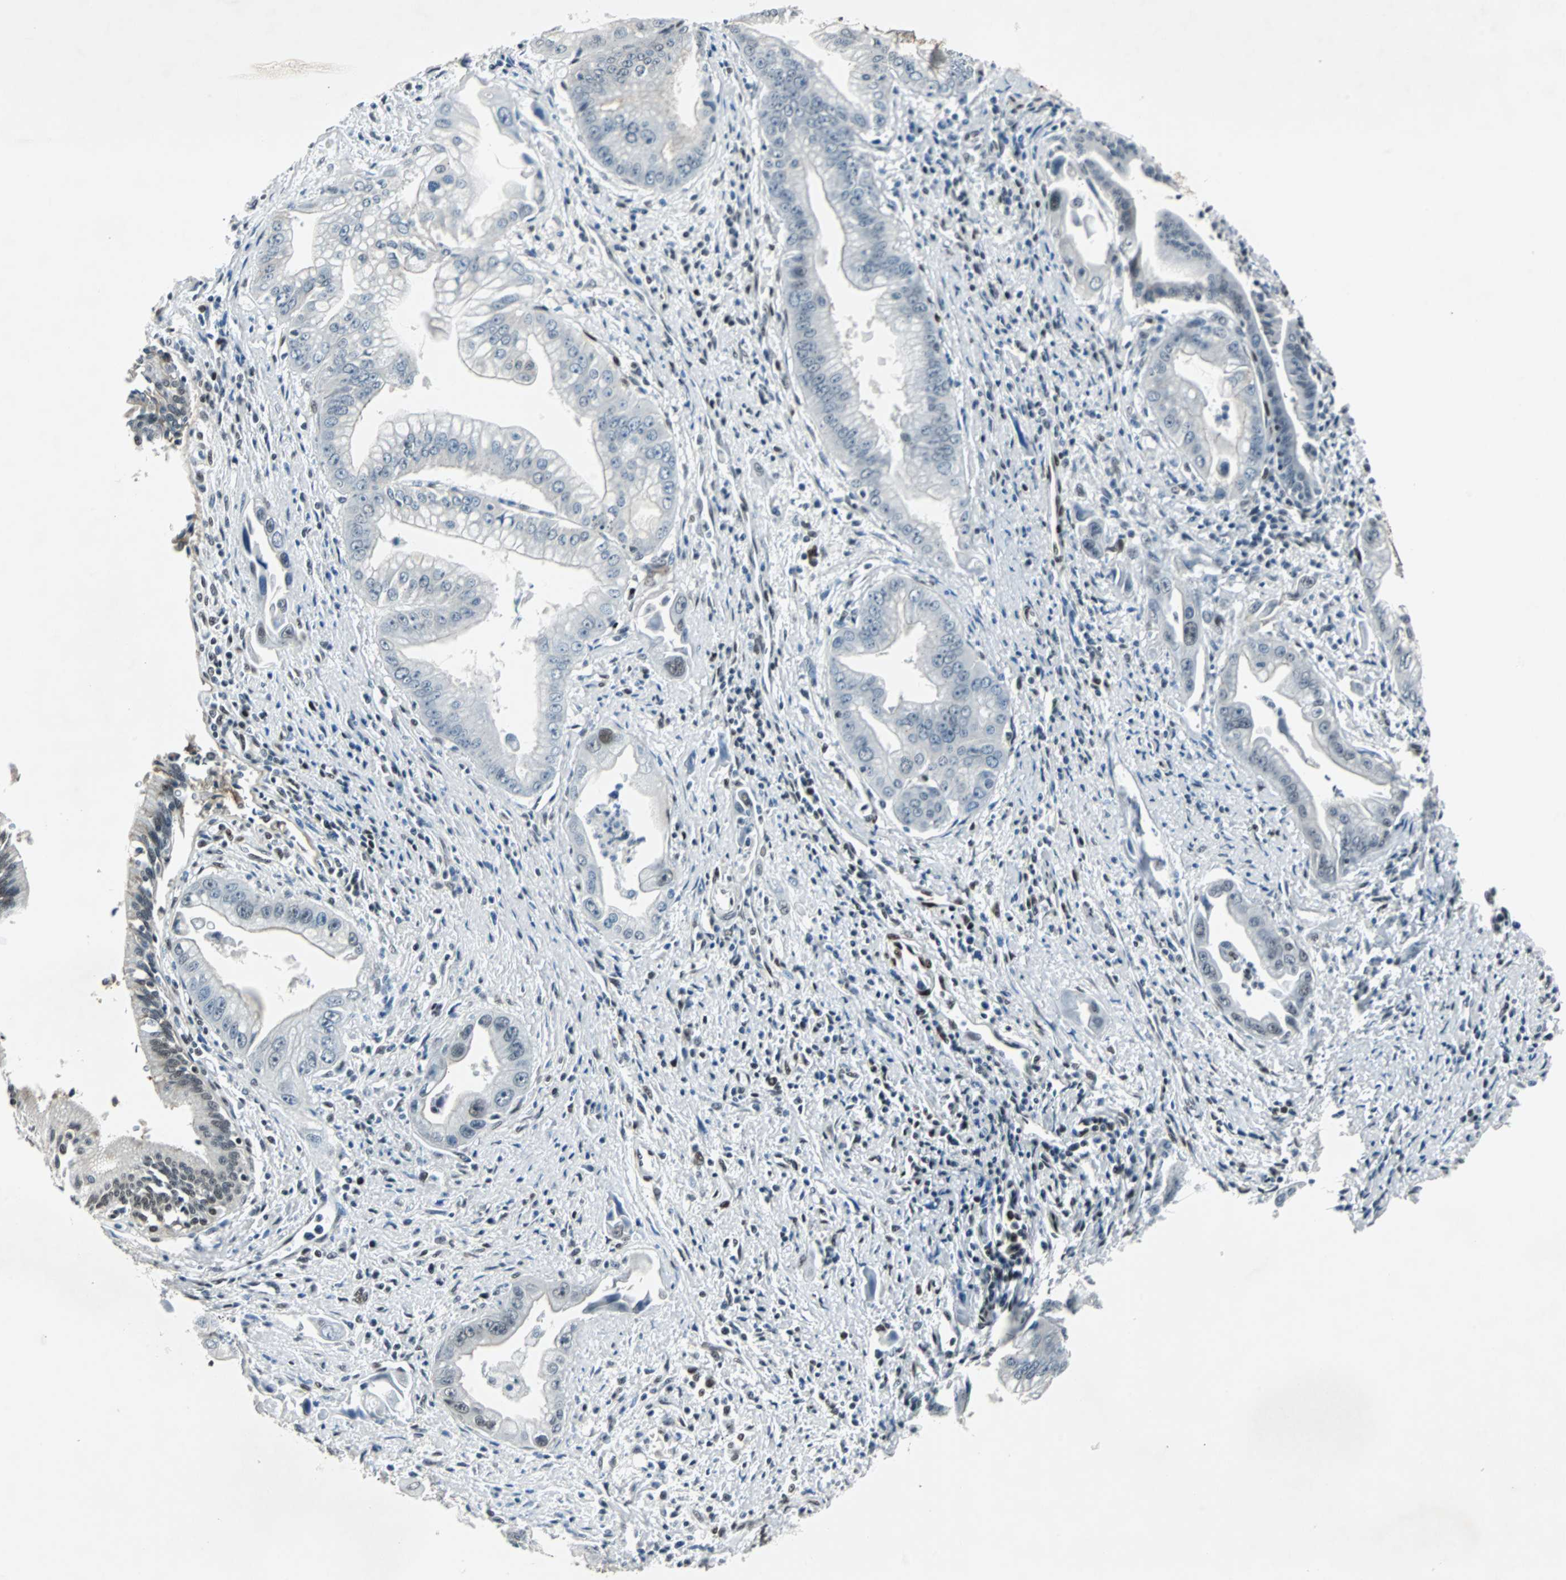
{"staining": {"intensity": "moderate", "quantity": "<25%", "location": "nuclear"}, "tissue": "pancreatic cancer", "cell_type": "Tumor cells", "image_type": "cancer", "snomed": [{"axis": "morphology", "description": "Adenocarcinoma, NOS"}, {"axis": "topography", "description": "Pancreas"}], "caption": "The photomicrograph reveals a brown stain indicating the presence of a protein in the nuclear of tumor cells in pancreatic adenocarcinoma.", "gene": "MEF2D", "patient": {"sex": "male", "age": 59}}